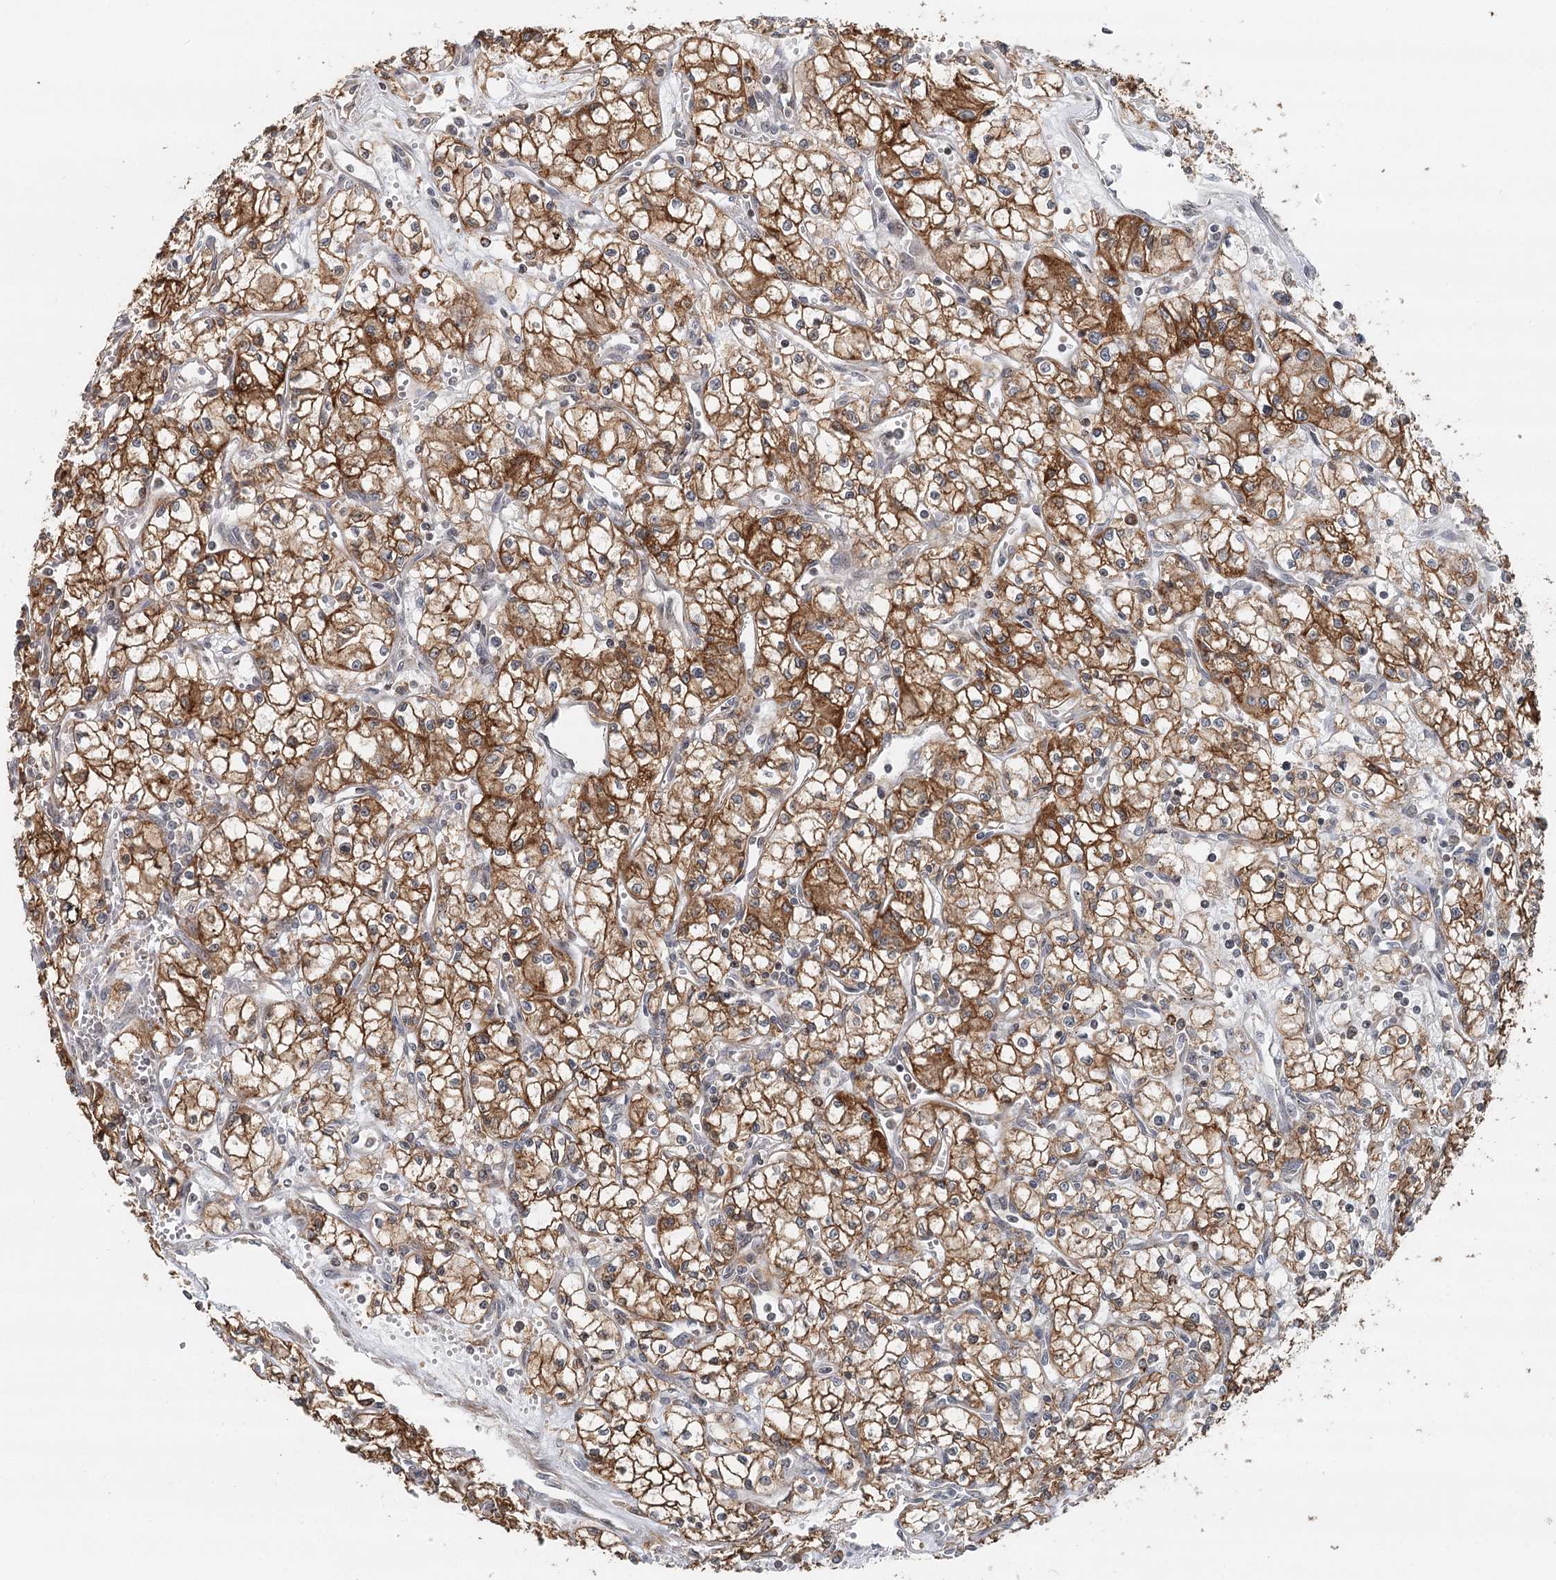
{"staining": {"intensity": "strong", "quantity": ">75%", "location": "cytoplasmic/membranous"}, "tissue": "renal cancer", "cell_type": "Tumor cells", "image_type": "cancer", "snomed": [{"axis": "morphology", "description": "Adenocarcinoma, NOS"}, {"axis": "topography", "description": "Kidney"}], "caption": "This micrograph demonstrates immunohistochemistry (IHC) staining of renal cancer, with high strong cytoplasmic/membranous staining in about >75% of tumor cells.", "gene": "RNF111", "patient": {"sex": "male", "age": 59}}